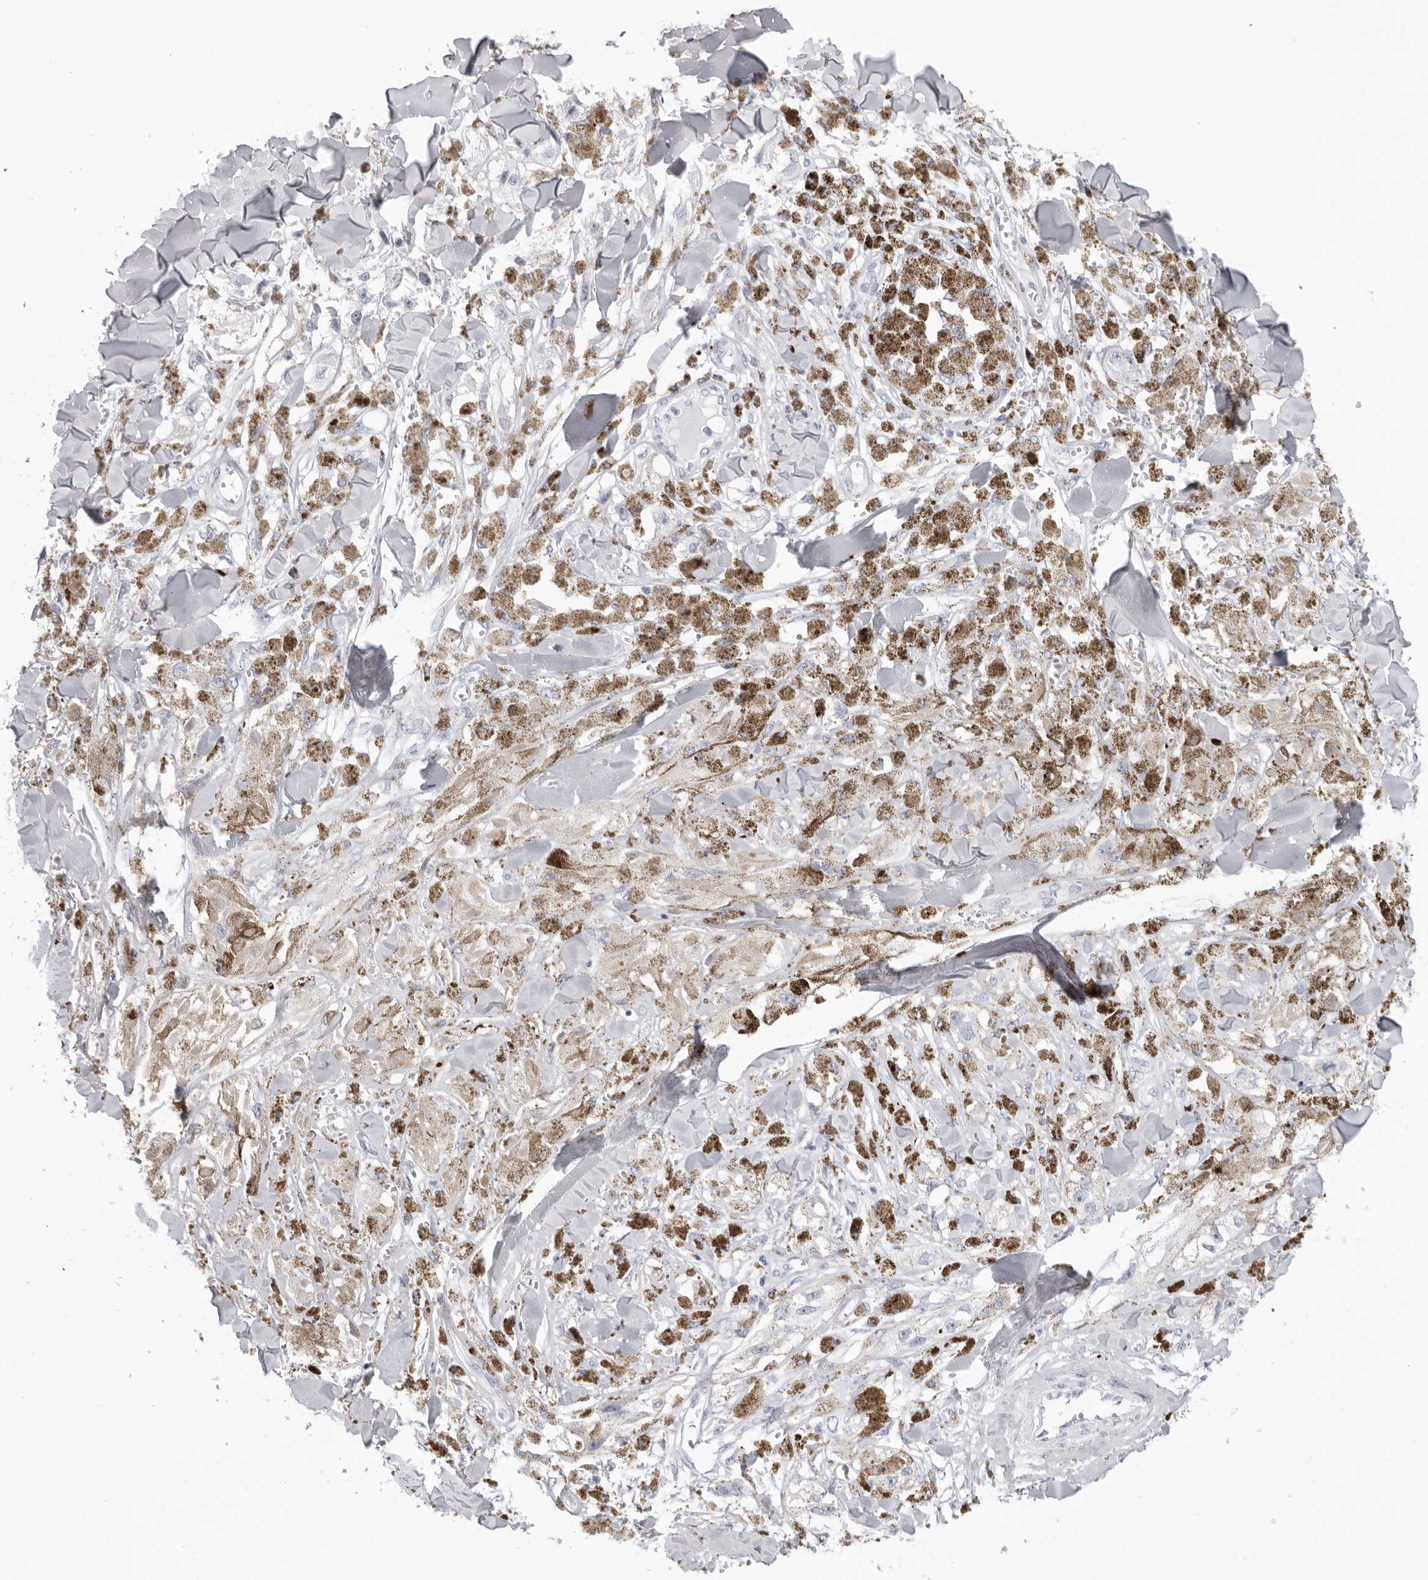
{"staining": {"intensity": "negative", "quantity": "none", "location": "none"}, "tissue": "melanoma", "cell_type": "Tumor cells", "image_type": "cancer", "snomed": [{"axis": "morphology", "description": "Malignant melanoma, NOS"}, {"axis": "topography", "description": "Skin"}], "caption": "IHC histopathology image of malignant melanoma stained for a protein (brown), which demonstrates no positivity in tumor cells.", "gene": "KLK9", "patient": {"sex": "male", "age": 88}}